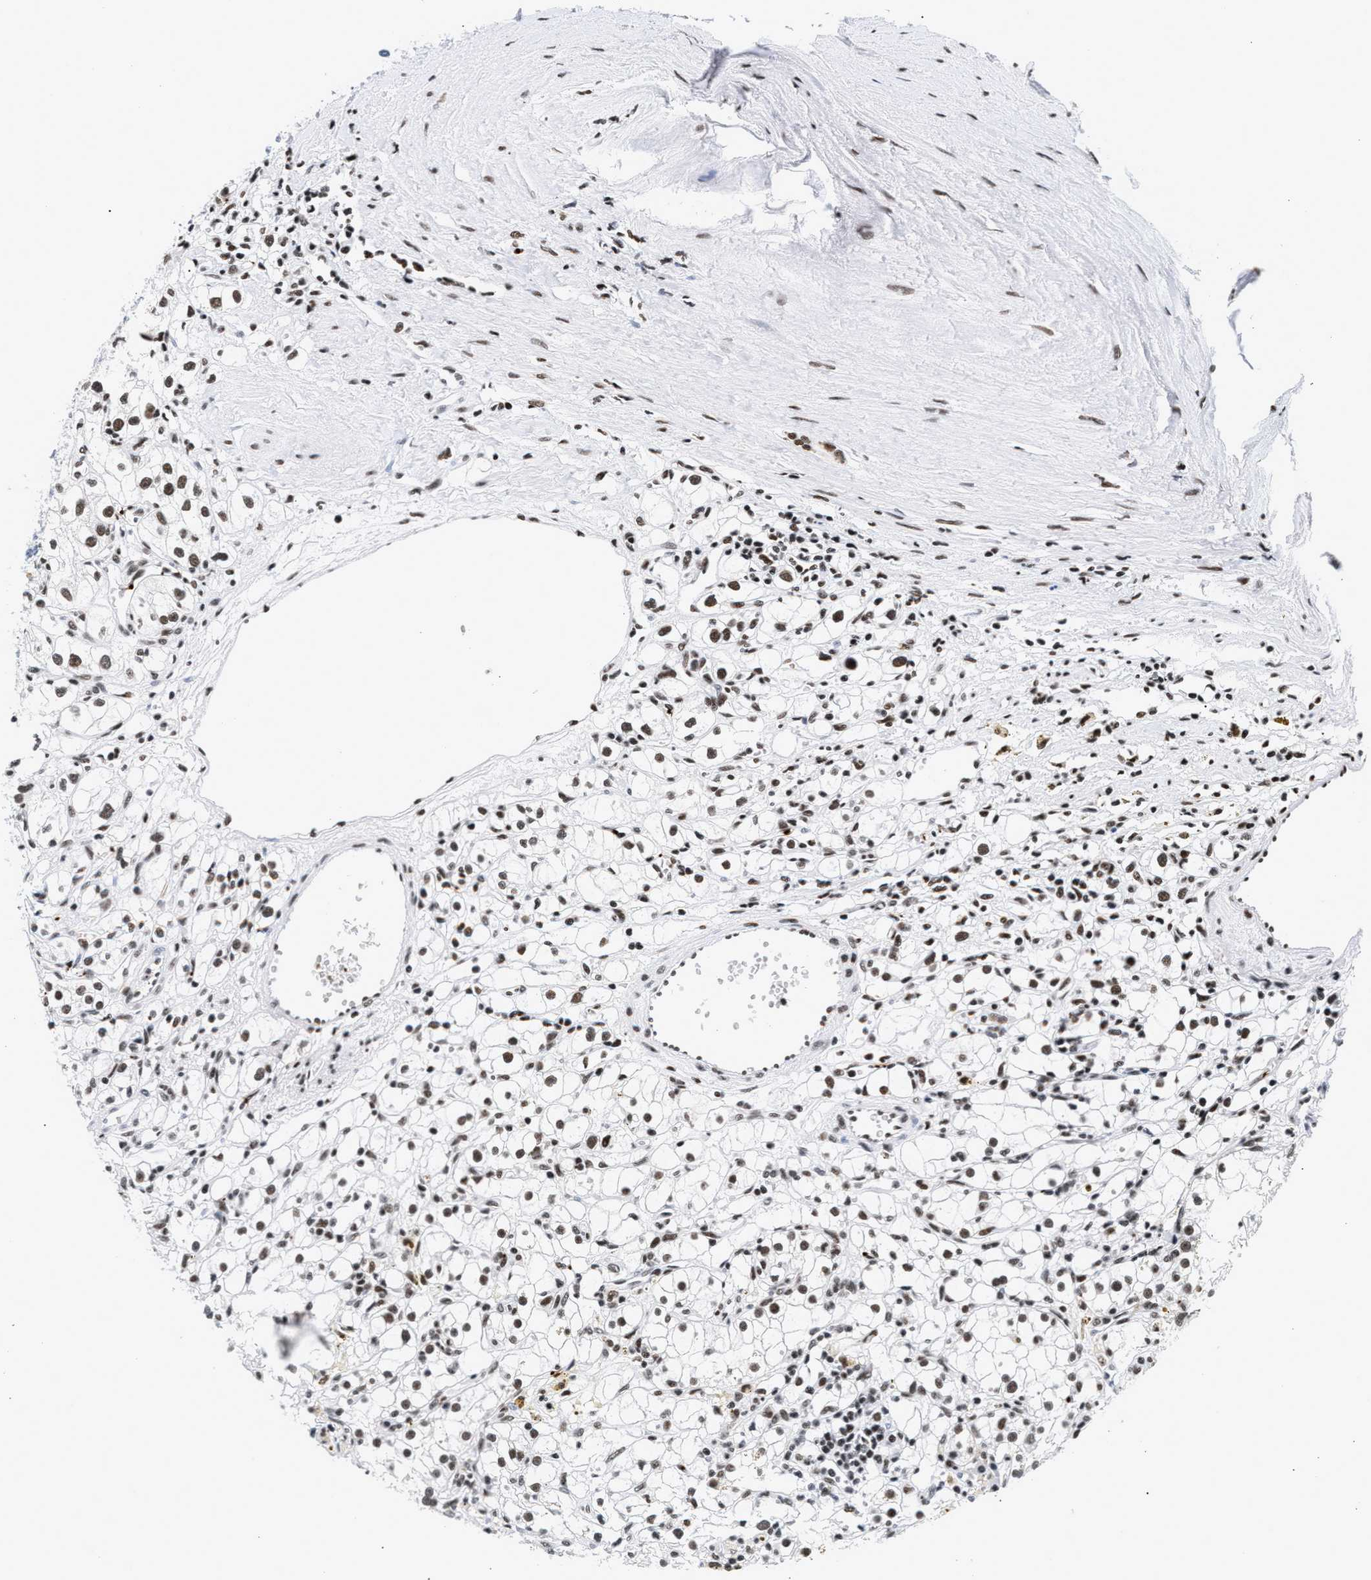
{"staining": {"intensity": "weak", "quantity": "<25%", "location": "nuclear"}, "tissue": "renal cancer", "cell_type": "Tumor cells", "image_type": "cancer", "snomed": [{"axis": "morphology", "description": "Adenocarcinoma, NOS"}, {"axis": "topography", "description": "Kidney"}], "caption": "Human adenocarcinoma (renal) stained for a protein using immunohistochemistry (IHC) displays no positivity in tumor cells.", "gene": "RAD21", "patient": {"sex": "male", "age": 56}}